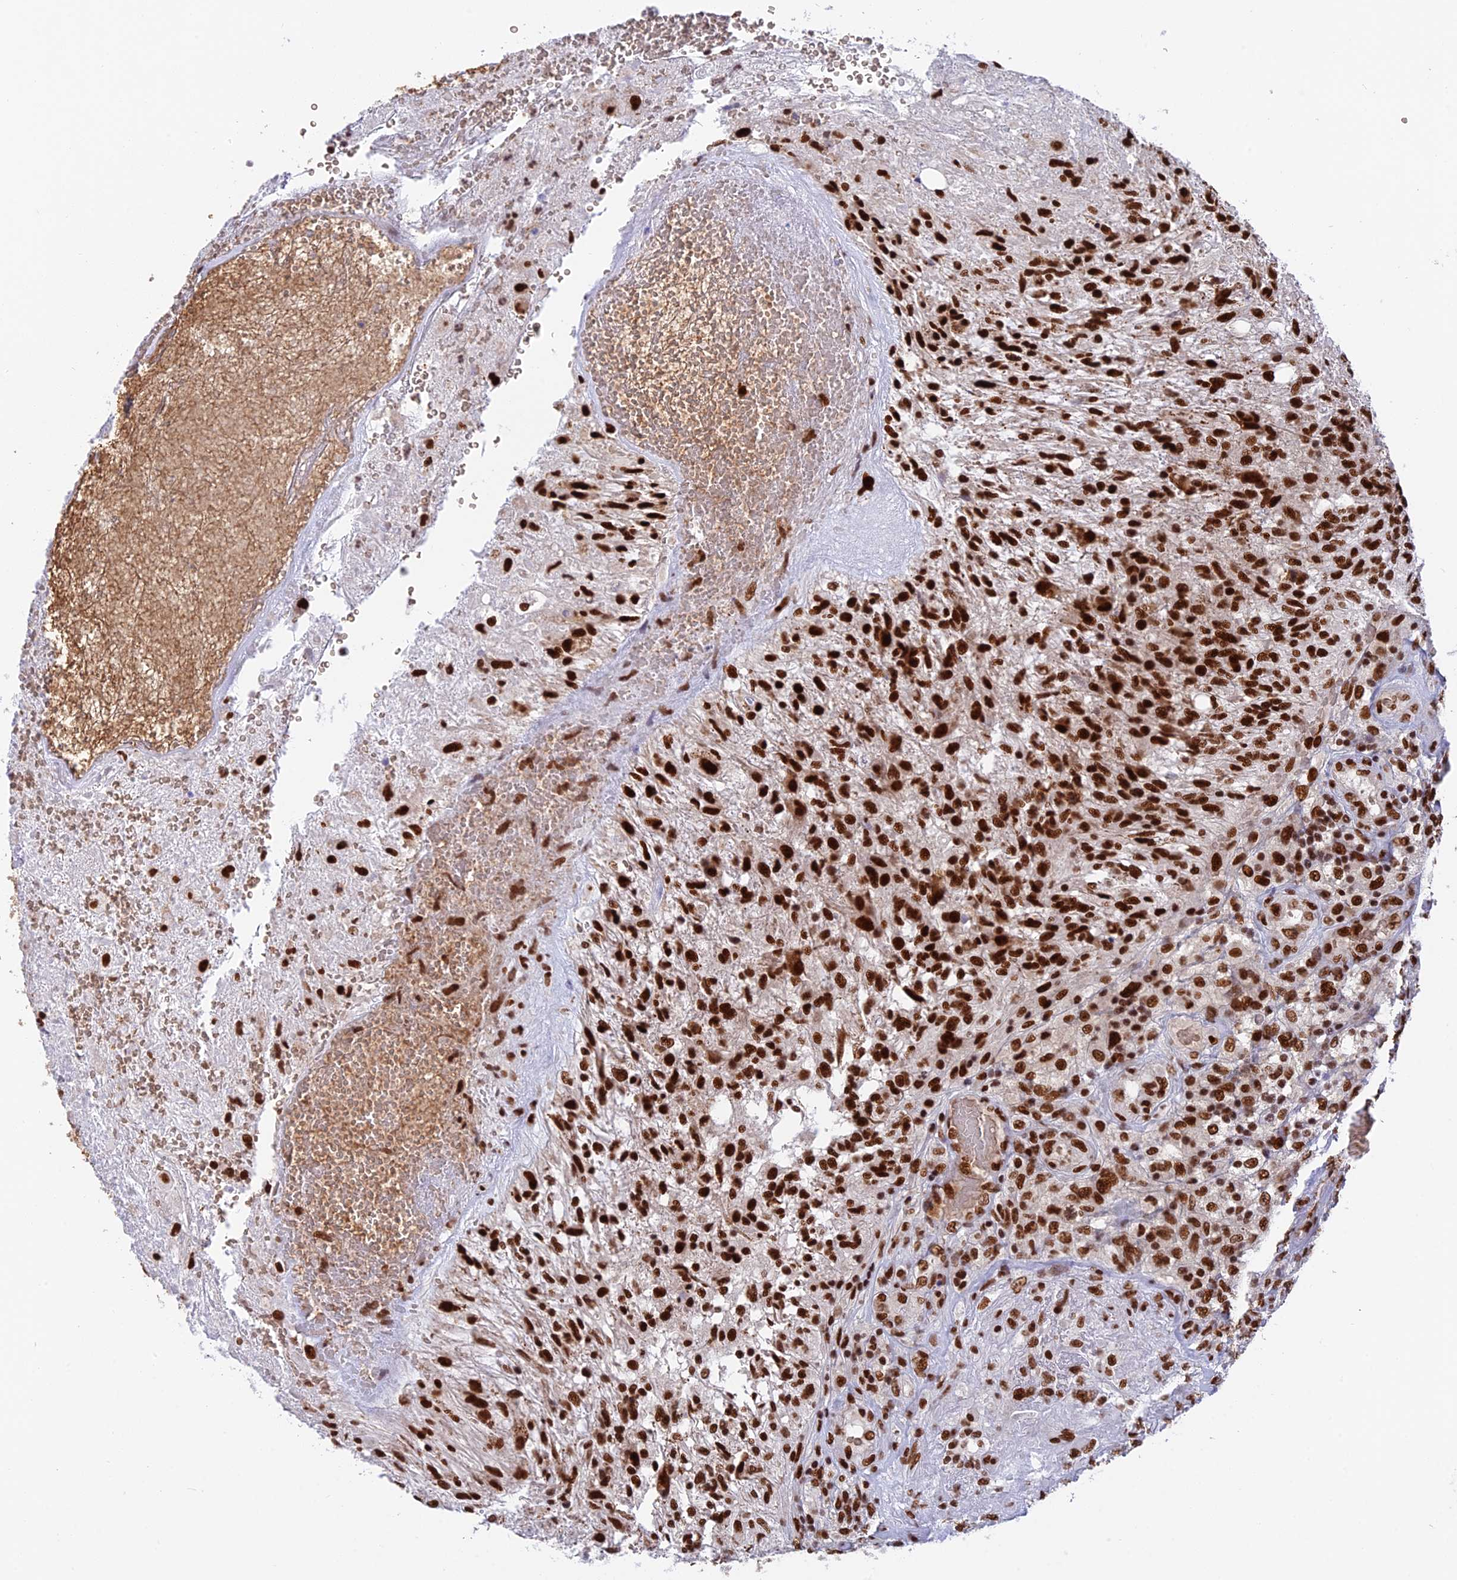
{"staining": {"intensity": "strong", "quantity": ">75%", "location": "nuclear"}, "tissue": "glioma", "cell_type": "Tumor cells", "image_type": "cancer", "snomed": [{"axis": "morphology", "description": "Glioma, malignant, High grade"}, {"axis": "topography", "description": "Brain"}], "caption": "A high amount of strong nuclear positivity is present in about >75% of tumor cells in glioma tissue. (Brightfield microscopy of DAB IHC at high magnification).", "gene": "EEF1AKMT3", "patient": {"sex": "male", "age": 56}}